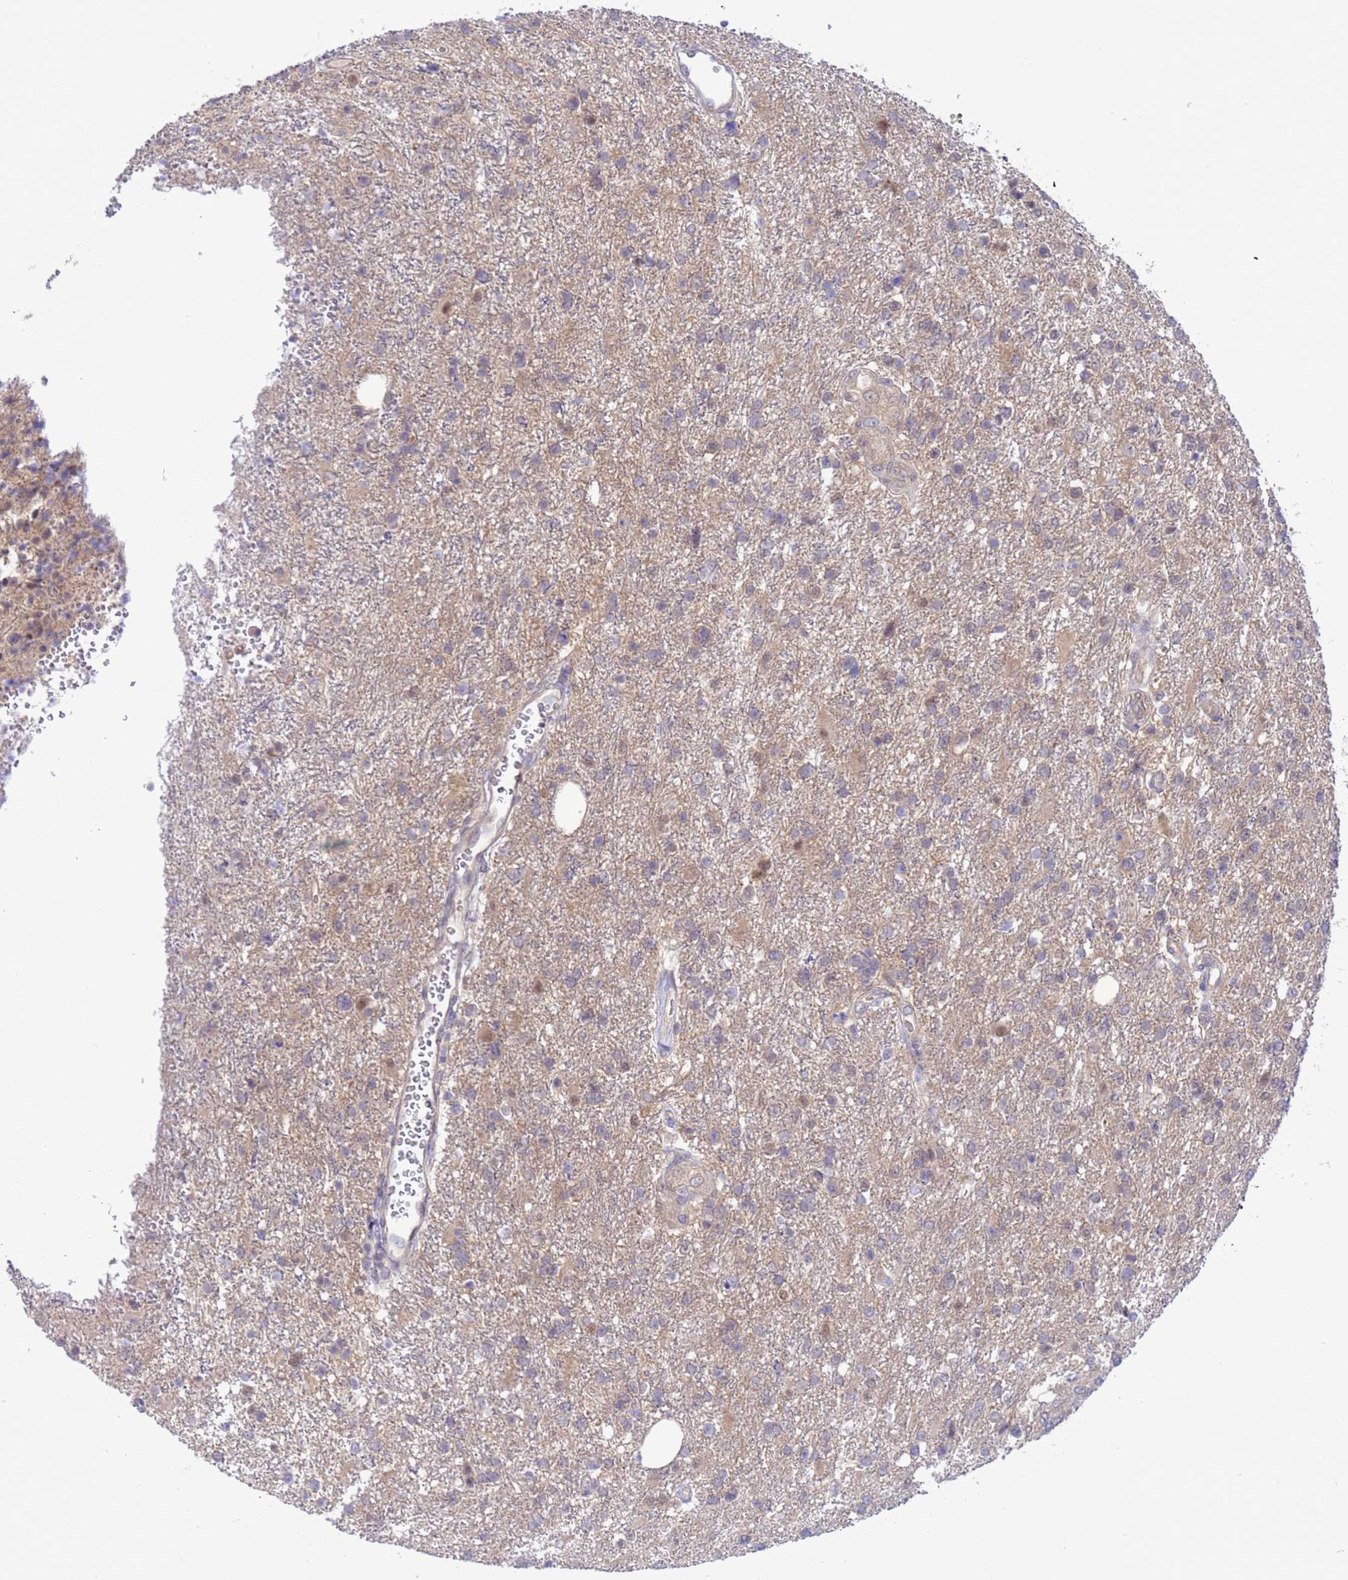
{"staining": {"intensity": "negative", "quantity": "none", "location": "none"}, "tissue": "glioma", "cell_type": "Tumor cells", "image_type": "cancer", "snomed": [{"axis": "morphology", "description": "Glioma, malignant, High grade"}, {"axis": "topography", "description": "Brain"}], "caption": "Tumor cells are negative for protein expression in human malignant high-grade glioma. (DAB immunohistochemistry (IHC) with hematoxylin counter stain).", "gene": "ZNF461", "patient": {"sex": "male", "age": 56}}